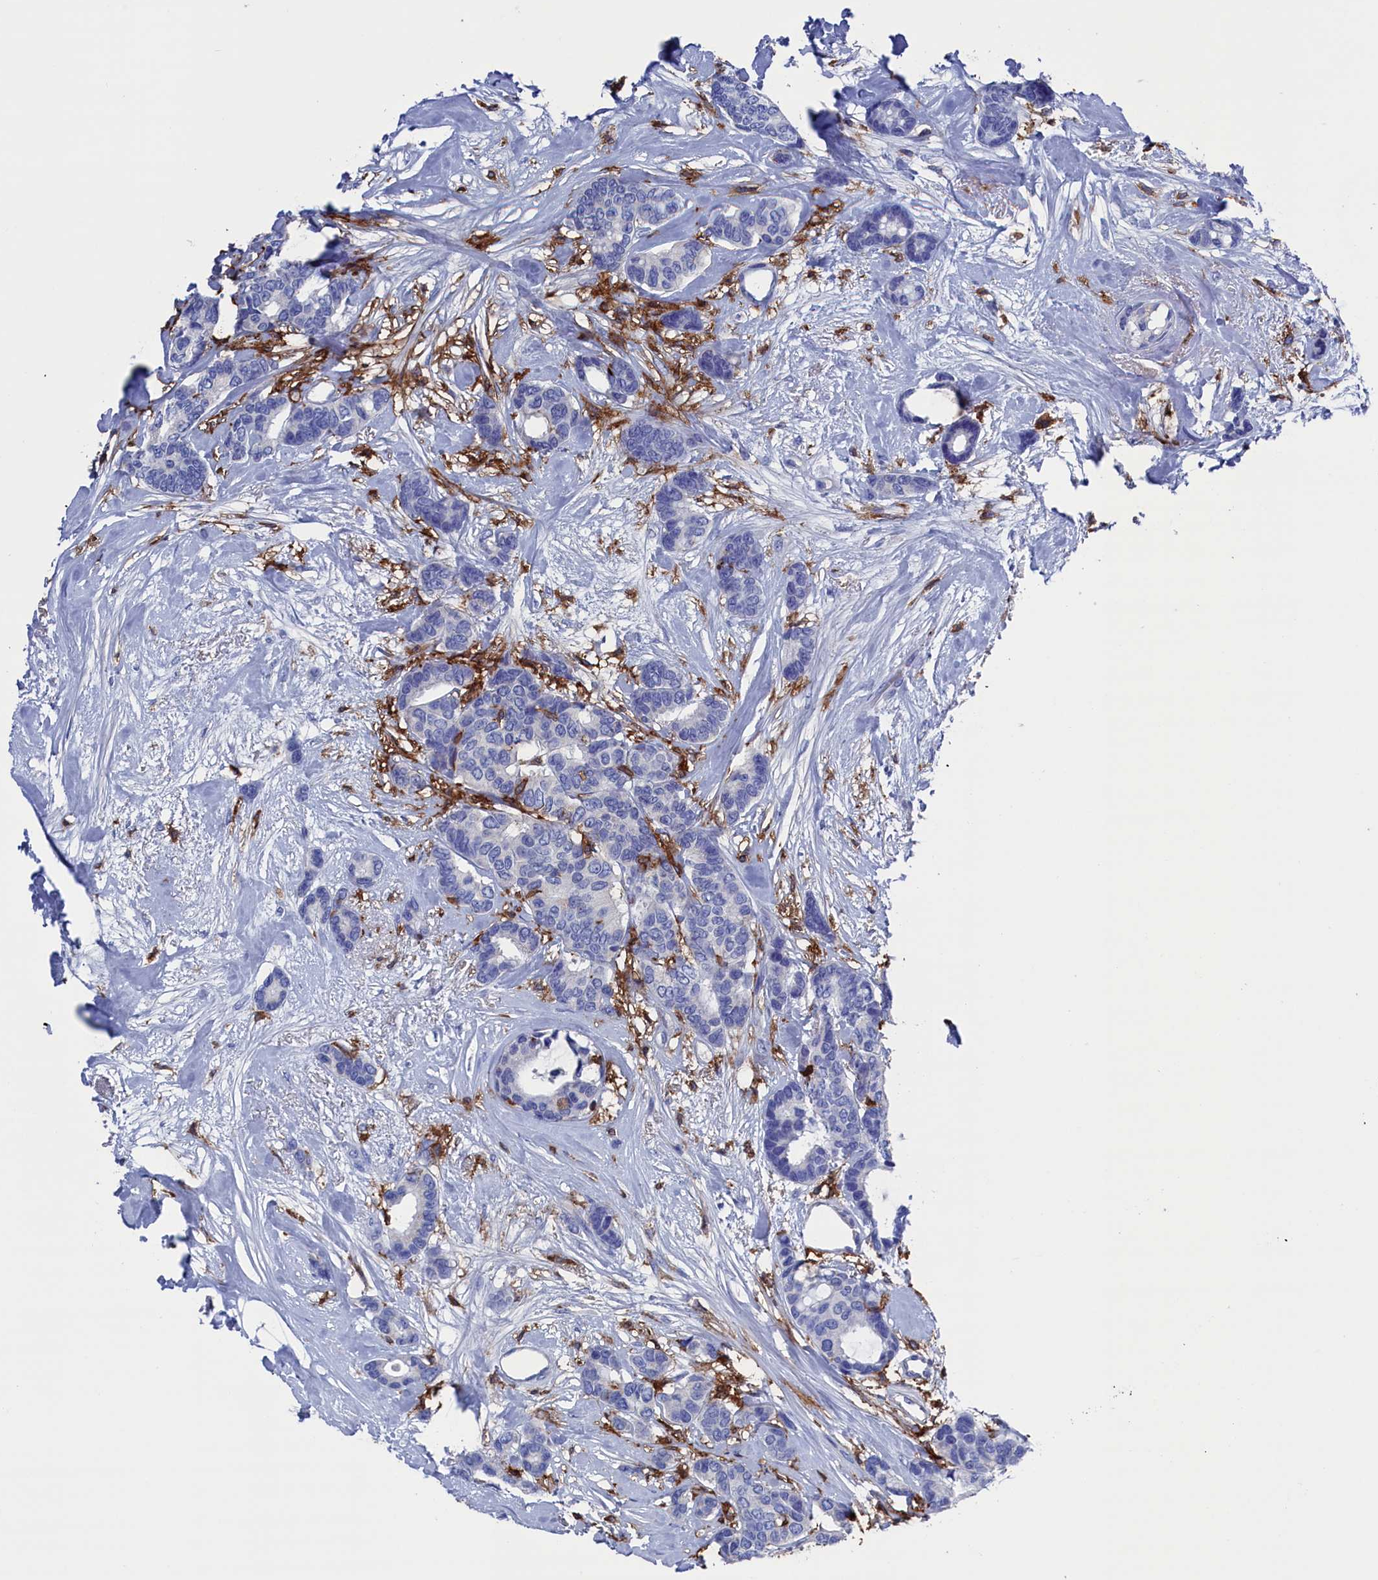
{"staining": {"intensity": "negative", "quantity": "none", "location": "none"}, "tissue": "breast cancer", "cell_type": "Tumor cells", "image_type": "cancer", "snomed": [{"axis": "morphology", "description": "Duct carcinoma"}, {"axis": "topography", "description": "Breast"}], "caption": "DAB immunohistochemical staining of breast cancer demonstrates no significant positivity in tumor cells. The staining is performed using DAB (3,3'-diaminobenzidine) brown chromogen with nuclei counter-stained in using hematoxylin.", "gene": "TYROBP", "patient": {"sex": "female", "age": 87}}